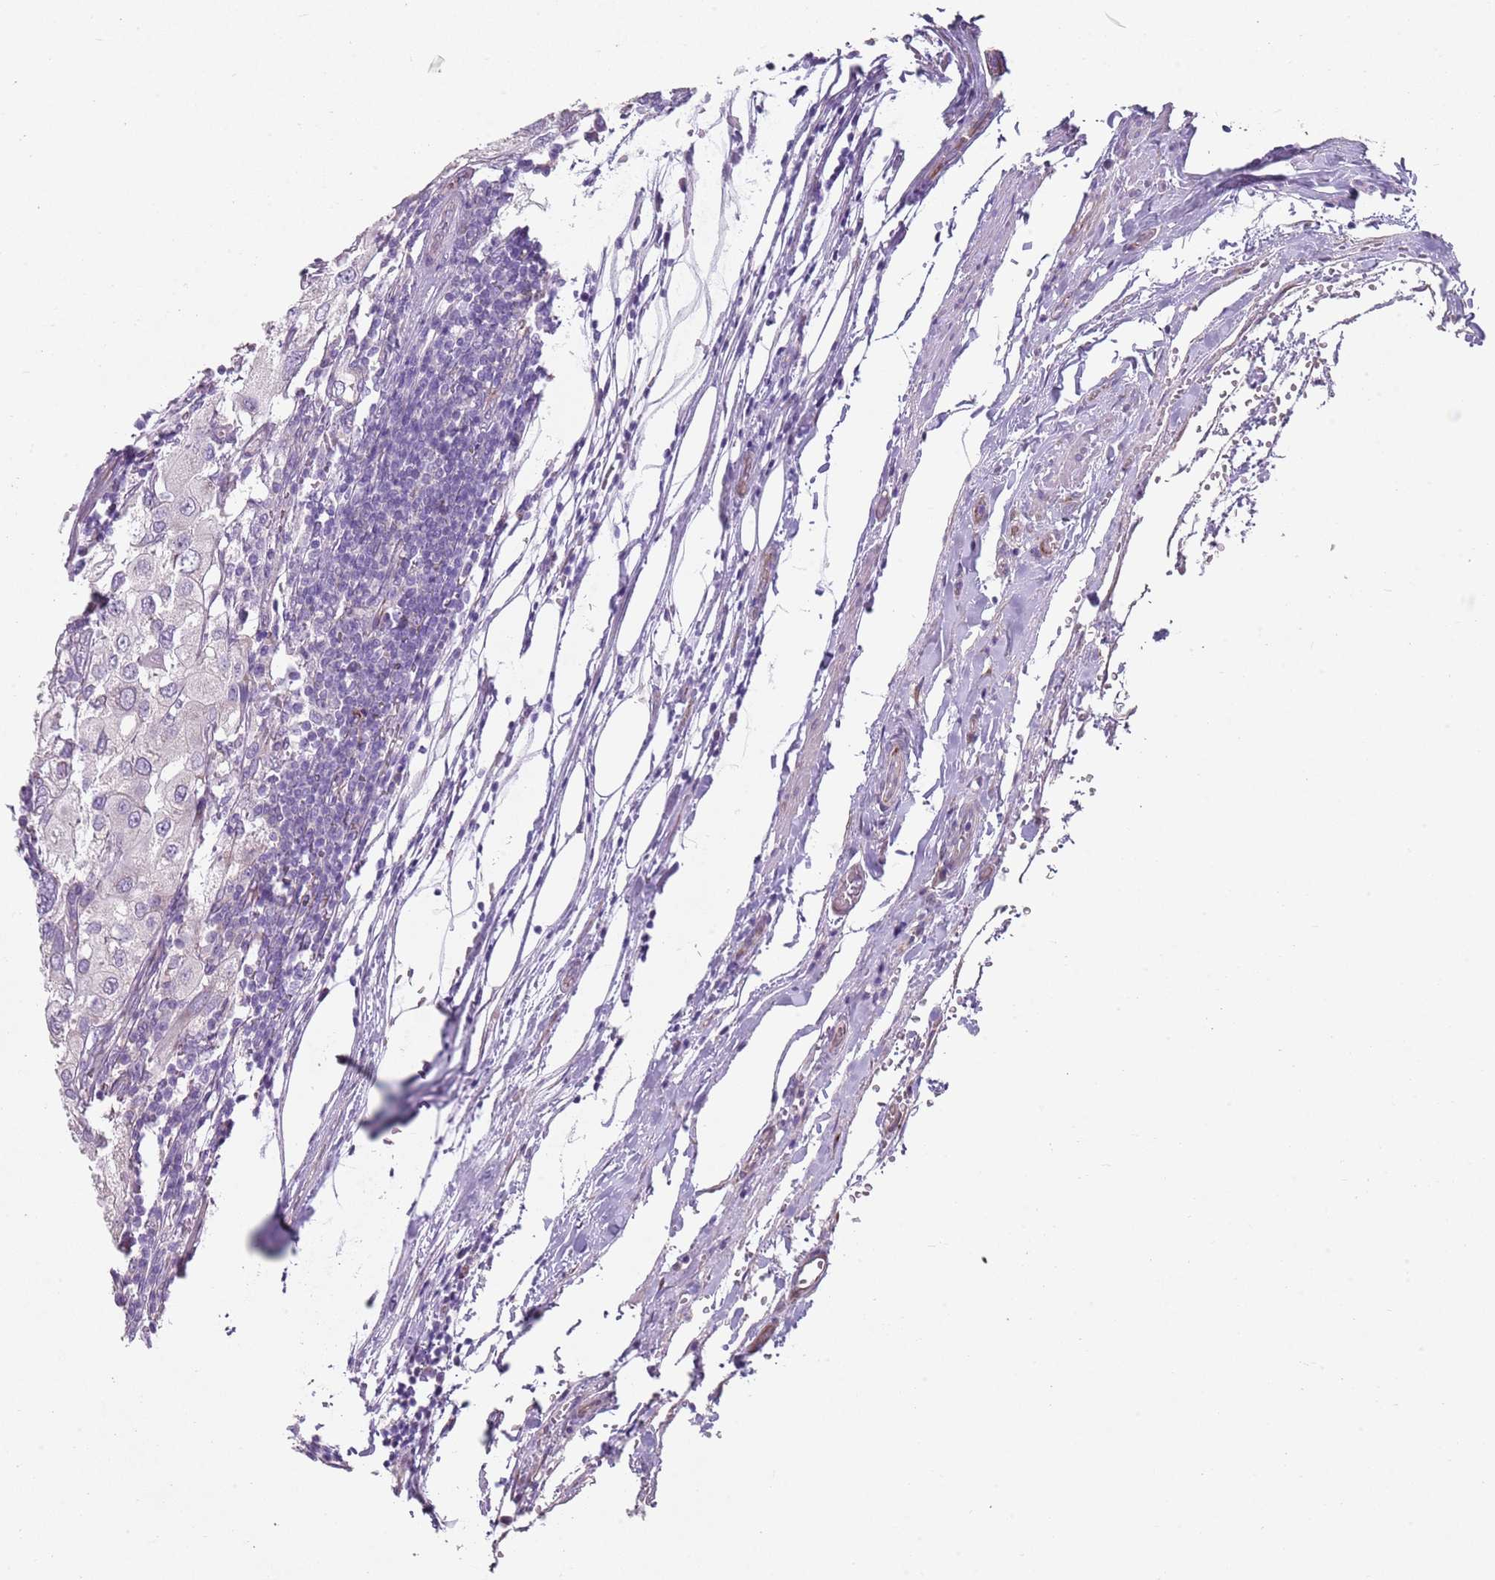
{"staining": {"intensity": "negative", "quantity": "none", "location": "none"}, "tissue": "urothelial cancer", "cell_type": "Tumor cells", "image_type": "cancer", "snomed": [{"axis": "morphology", "description": "Urothelial carcinoma, High grade"}, {"axis": "topography", "description": "Urinary bladder"}], "caption": "This is an immunohistochemistry (IHC) photomicrograph of urothelial cancer. There is no positivity in tumor cells.", "gene": "ZNF583", "patient": {"sex": "male", "age": 64}}